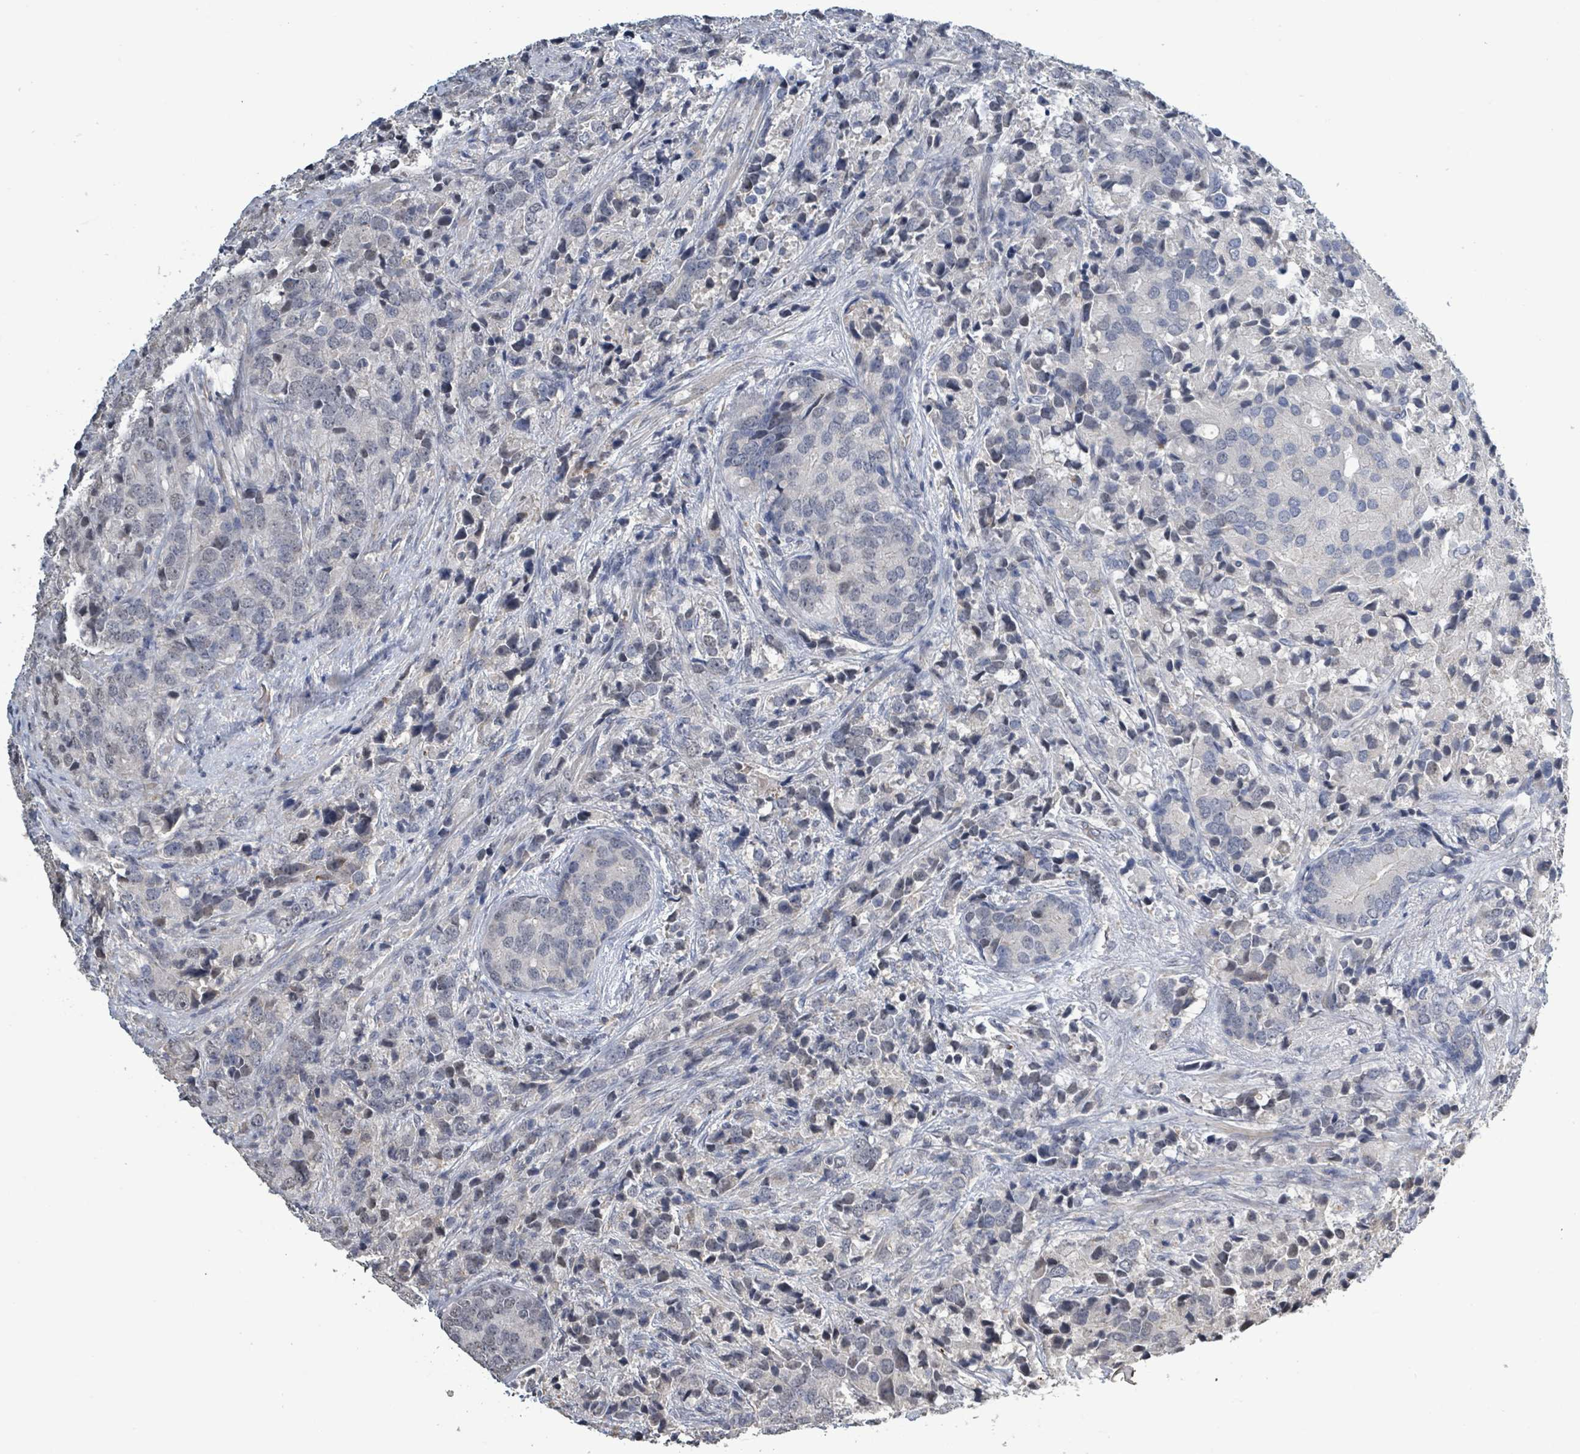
{"staining": {"intensity": "weak", "quantity": "<25%", "location": "nuclear"}, "tissue": "prostate cancer", "cell_type": "Tumor cells", "image_type": "cancer", "snomed": [{"axis": "morphology", "description": "Adenocarcinoma, High grade"}, {"axis": "topography", "description": "Prostate"}], "caption": "There is no significant expression in tumor cells of prostate cancer (high-grade adenocarcinoma). (Immunohistochemistry (ihc), brightfield microscopy, high magnification).", "gene": "SEBOX", "patient": {"sex": "male", "age": 62}}